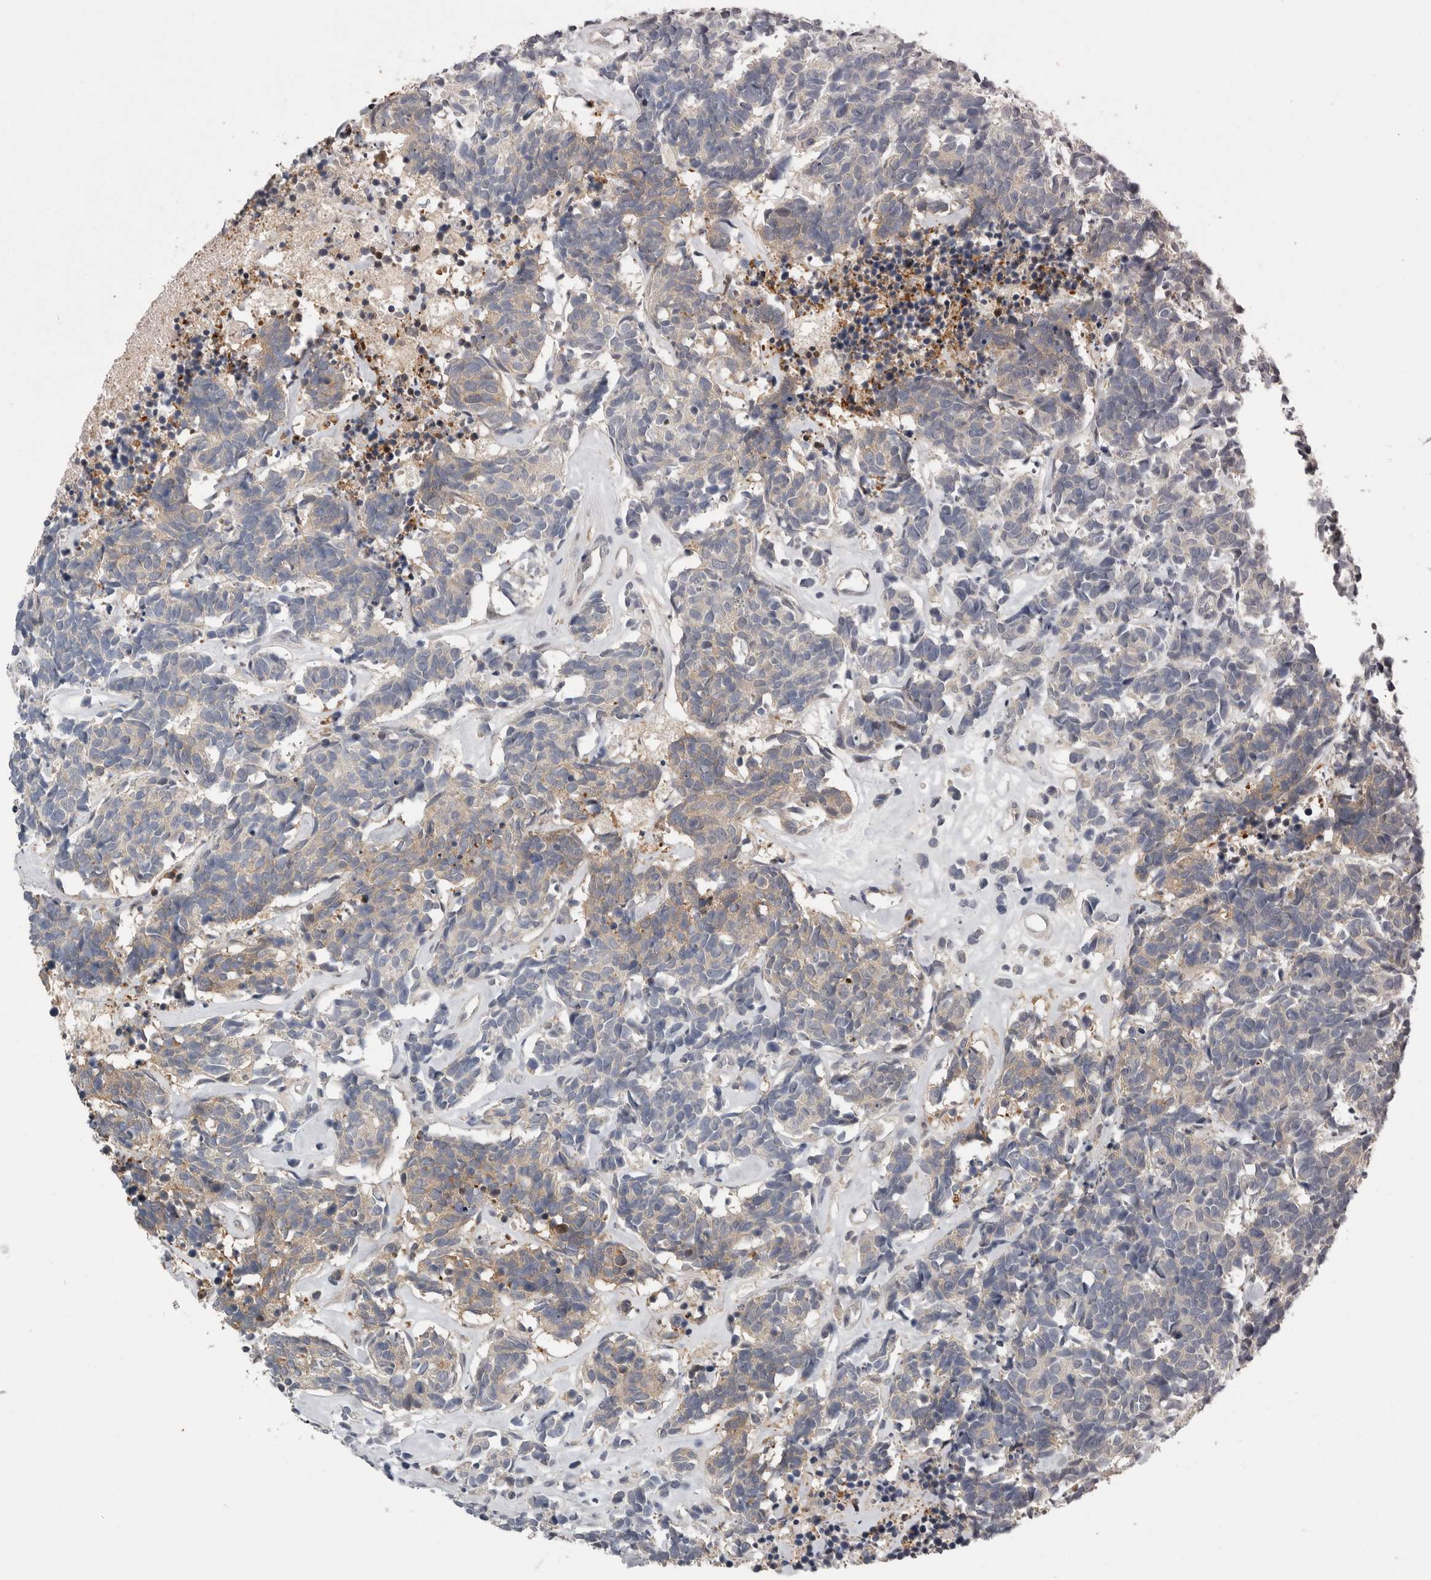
{"staining": {"intensity": "weak", "quantity": "25%-75%", "location": "cytoplasmic/membranous"}, "tissue": "carcinoid", "cell_type": "Tumor cells", "image_type": "cancer", "snomed": [{"axis": "morphology", "description": "Carcinoma, NOS"}, {"axis": "morphology", "description": "Carcinoid, malignant, NOS"}, {"axis": "topography", "description": "Urinary bladder"}], "caption": "A micrograph of carcinoid stained for a protein reveals weak cytoplasmic/membranous brown staining in tumor cells.", "gene": "RALGPS2", "patient": {"sex": "male", "age": 57}}